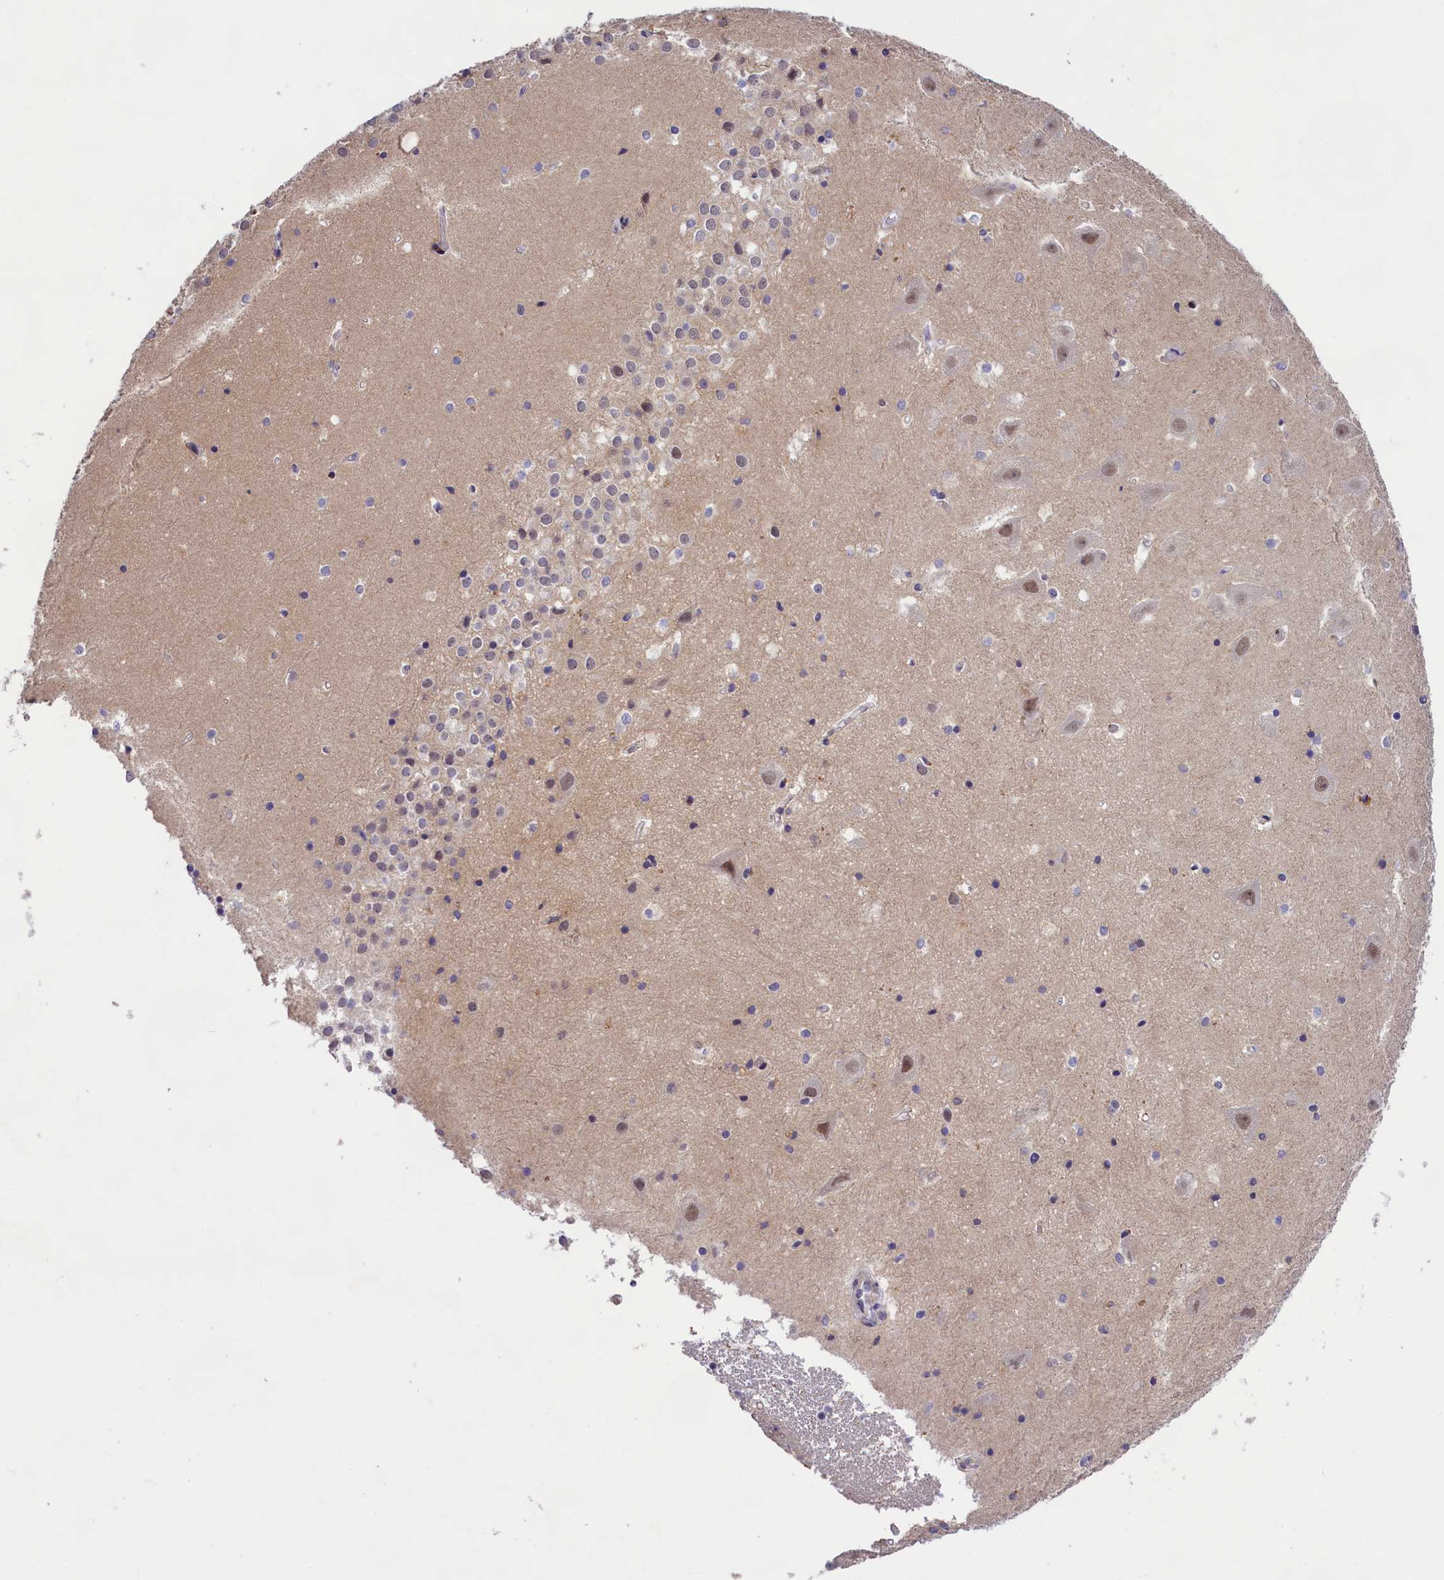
{"staining": {"intensity": "negative", "quantity": "none", "location": "none"}, "tissue": "hippocampus", "cell_type": "Glial cells", "image_type": "normal", "snomed": [{"axis": "morphology", "description": "Normal tissue, NOS"}, {"axis": "topography", "description": "Hippocampus"}], "caption": "DAB immunohistochemical staining of benign hippocampus demonstrates no significant positivity in glial cells.", "gene": "FBXO45", "patient": {"sex": "female", "age": 52}}